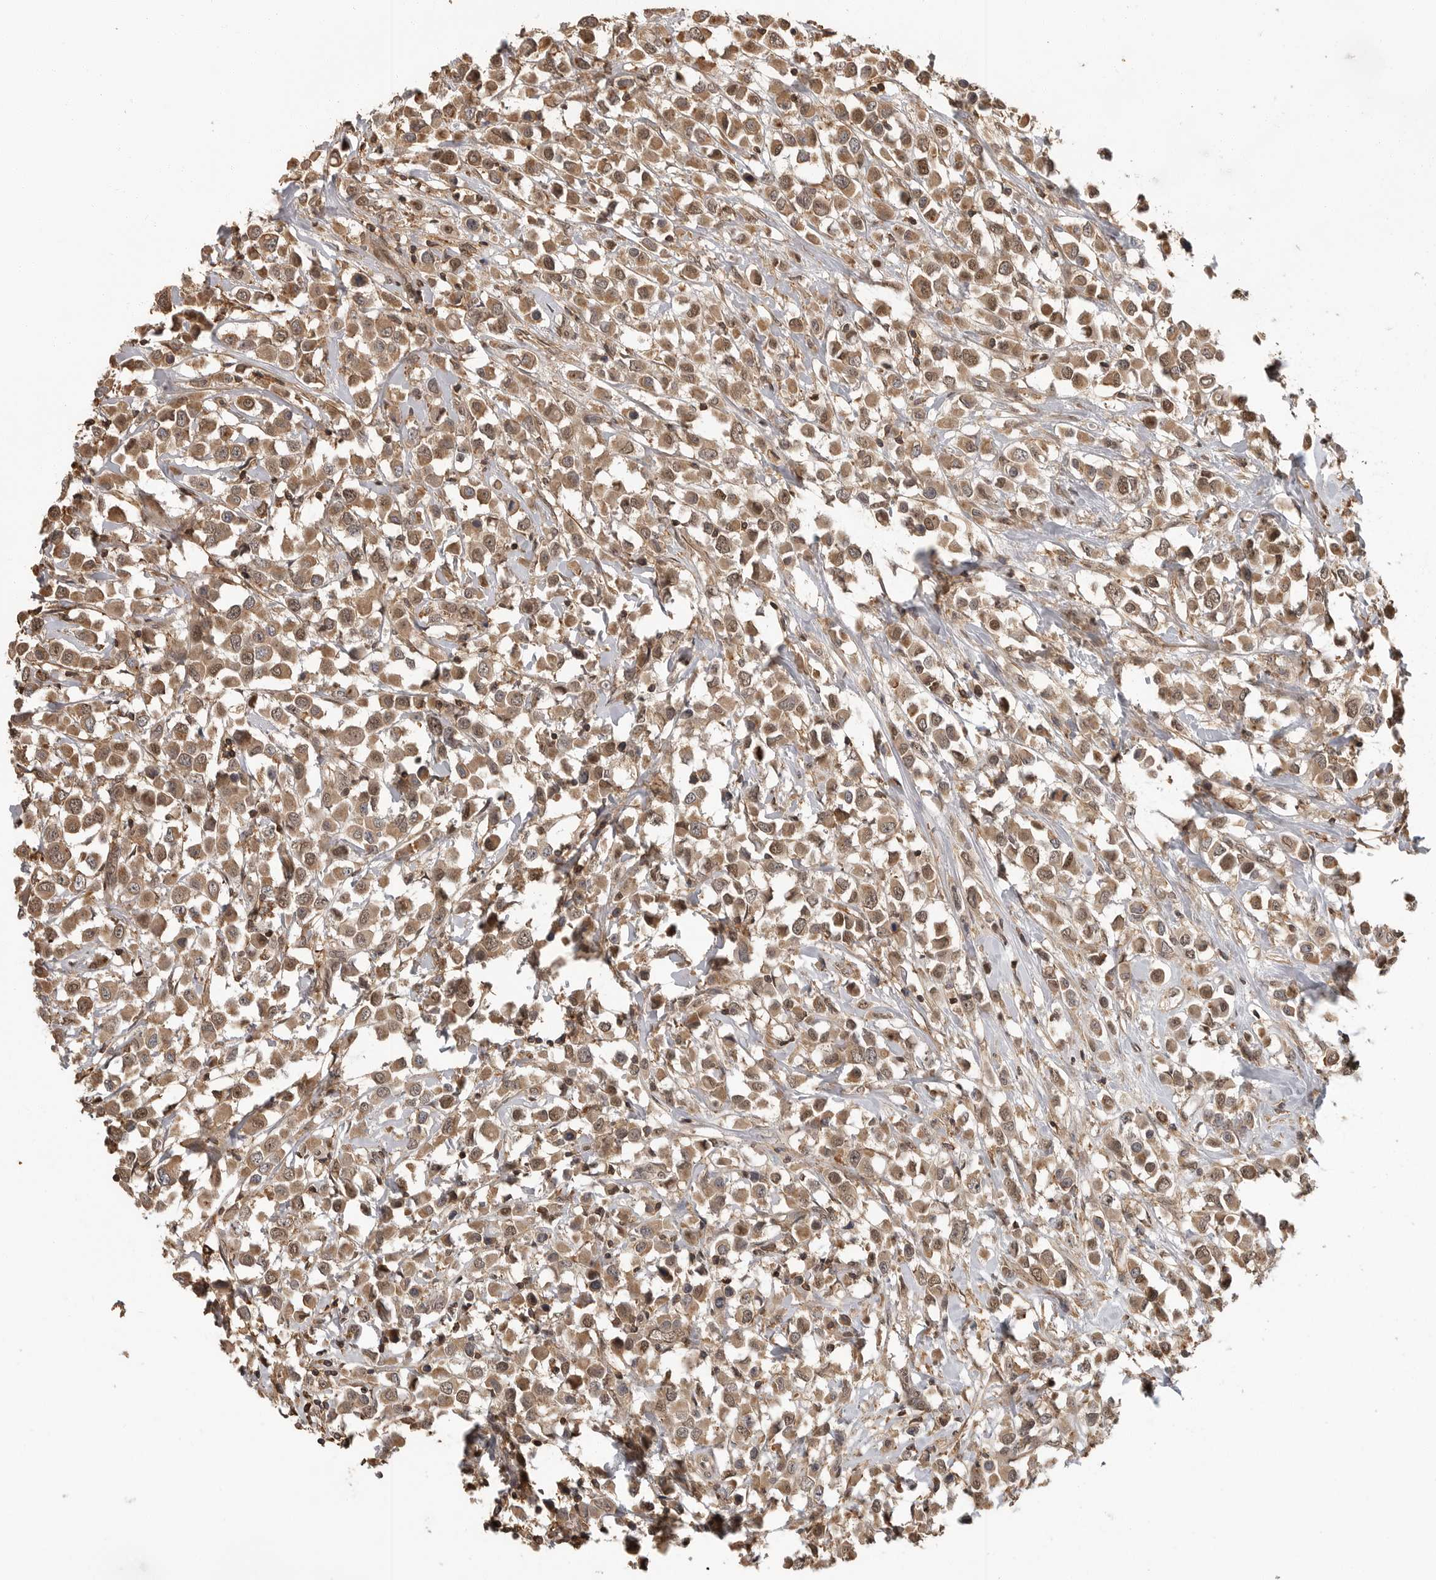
{"staining": {"intensity": "moderate", "quantity": ">75%", "location": "cytoplasmic/membranous,nuclear"}, "tissue": "breast cancer", "cell_type": "Tumor cells", "image_type": "cancer", "snomed": [{"axis": "morphology", "description": "Duct carcinoma"}, {"axis": "topography", "description": "Breast"}], "caption": "DAB (3,3'-diaminobenzidine) immunohistochemical staining of human invasive ductal carcinoma (breast) shows moderate cytoplasmic/membranous and nuclear protein expression in about >75% of tumor cells.", "gene": "ERN1", "patient": {"sex": "female", "age": 61}}